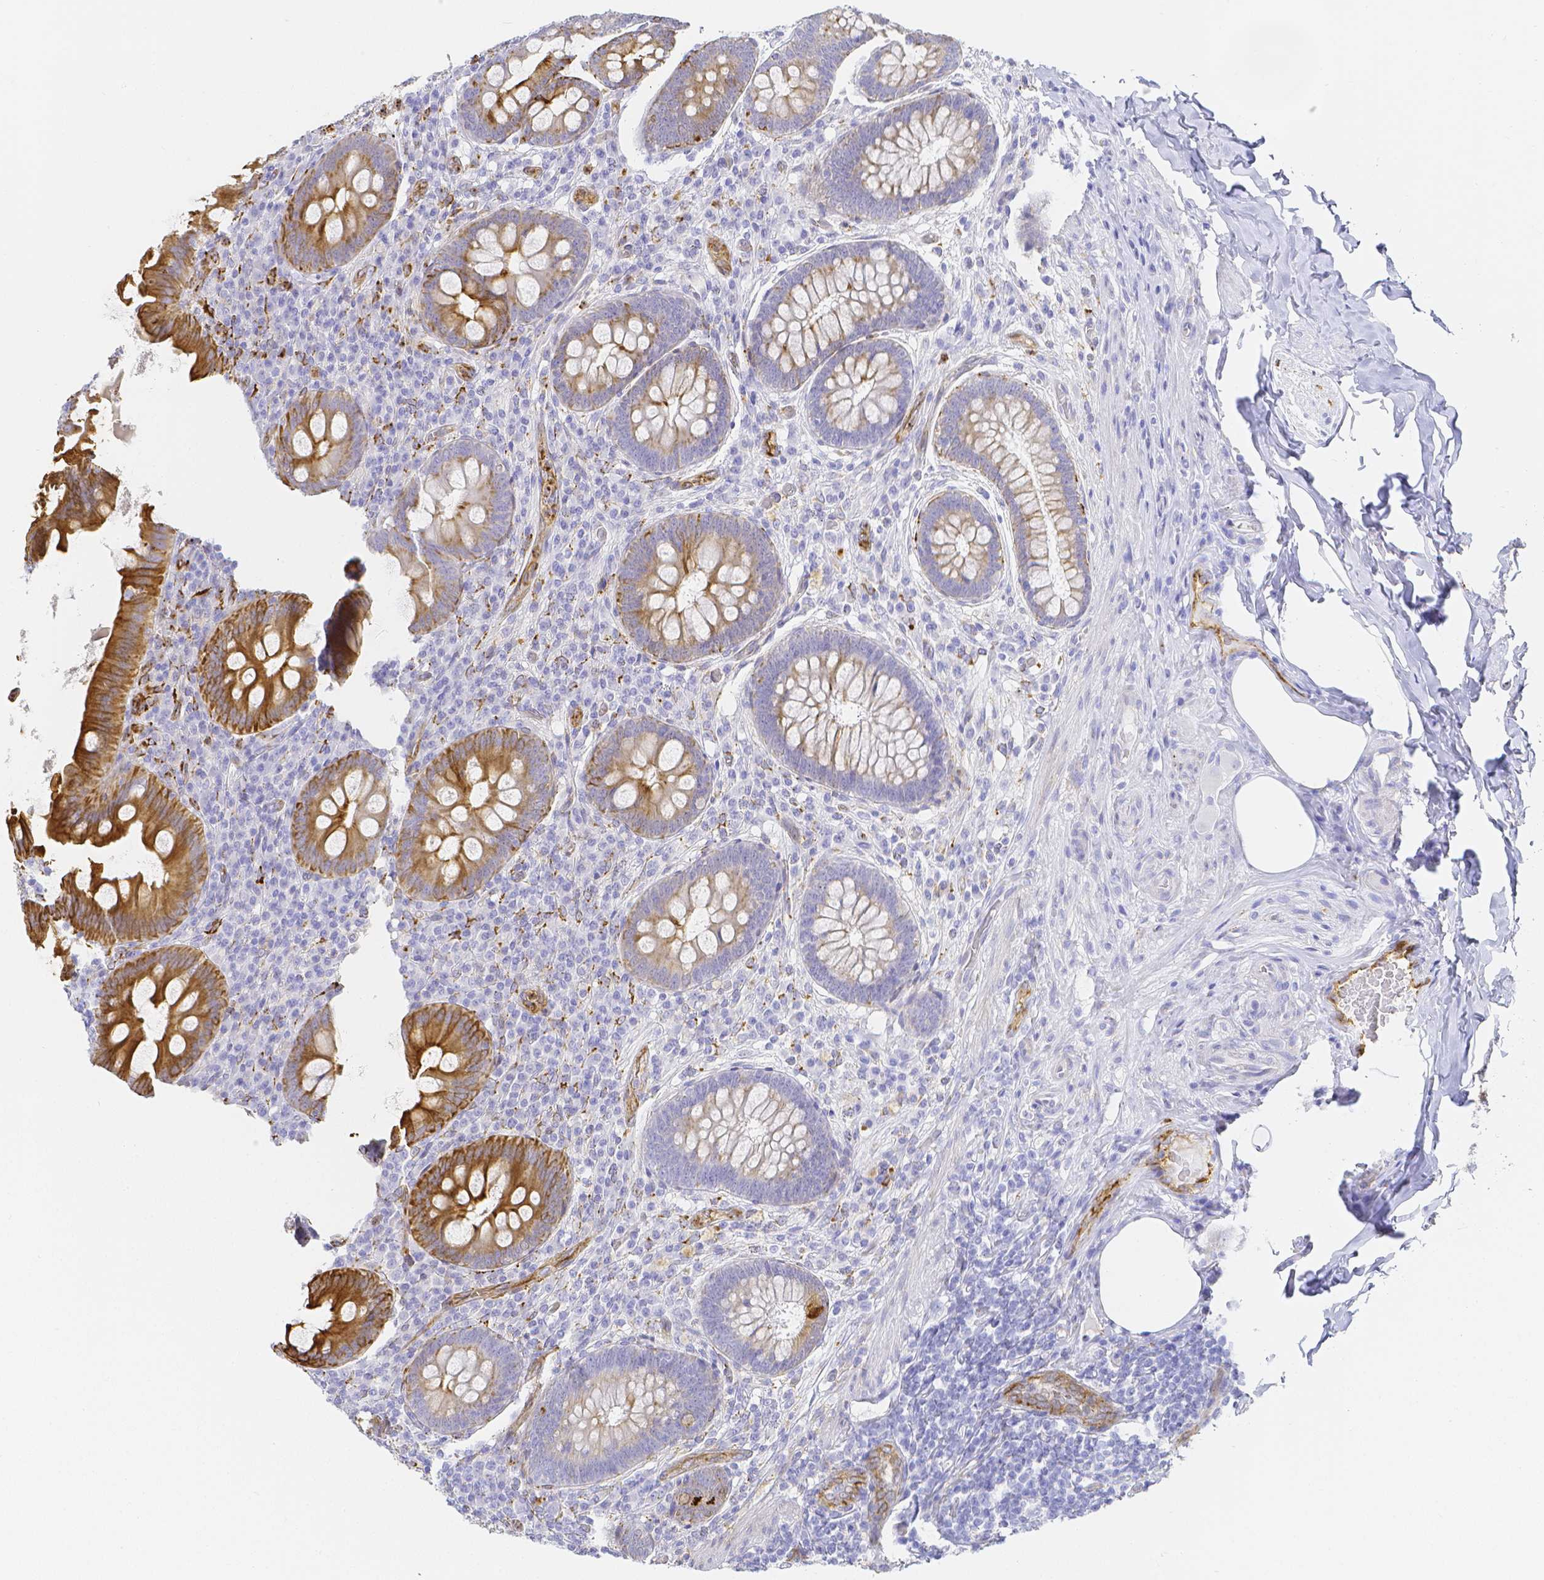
{"staining": {"intensity": "moderate", "quantity": "25%-75%", "location": "cytoplasmic/membranous"}, "tissue": "appendix", "cell_type": "Glandular cells", "image_type": "normal", "snomed": [{"axis": "morphology", "description": "Normal tissue, NOS"}, {"axis": "topography", "description": "Appendix"}], "caption": "High-magnification brightfield microscopy of normal appendix stained with DAB (3,3'-diaminobenzidine) (brown) and counterstained with hematoxylin (blue). glandular cells exhibit moderate cytoplasmic/membranous expression is seen in approximately25%-75% of cells. The protein is shown in brown color, while the nuclei are stained blue.", "gene": "SMURF1", "patient": {"sex": "male", "age": 71}}